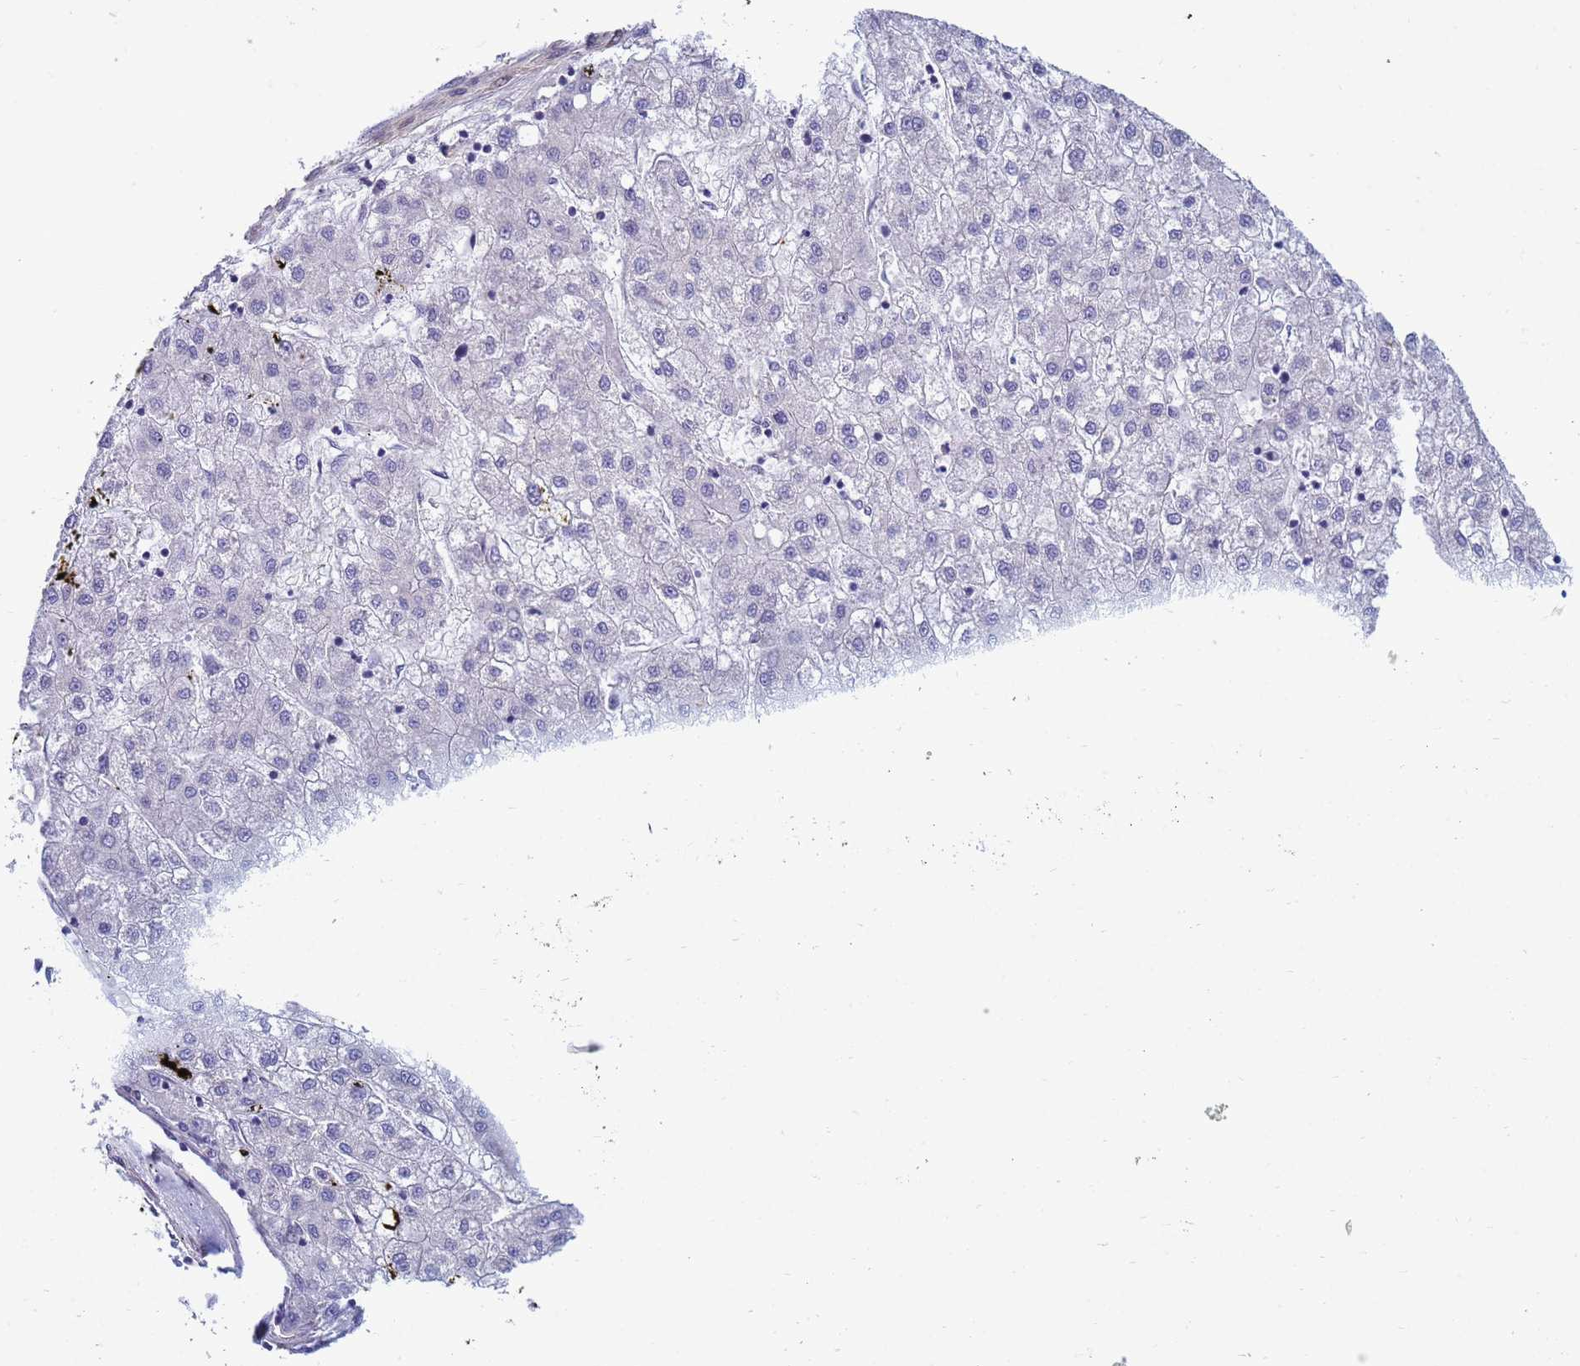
{"staining": {"intensity": "negative", "quantity": "none", "location": "none"}, "tissue": "liver cancer", "cell_type": "Tumor cells", "image_type": "cancer", "snomed": [{"axis": "morphology", "description": "Carcinoma, Hepatocellular, NOS"}, {"axis": "topography", "description": "Liver"}], "caption": "Immunohistochemical staining of hepatocellular carcinoma (liver) reveals no significant expression in tumor cells. (DAB (3,3'-diaminobenzidine) IHC with hematoxylin counter stain).", "gene": "TRPC6", "patient": {"sex": "male", "age": 72}}